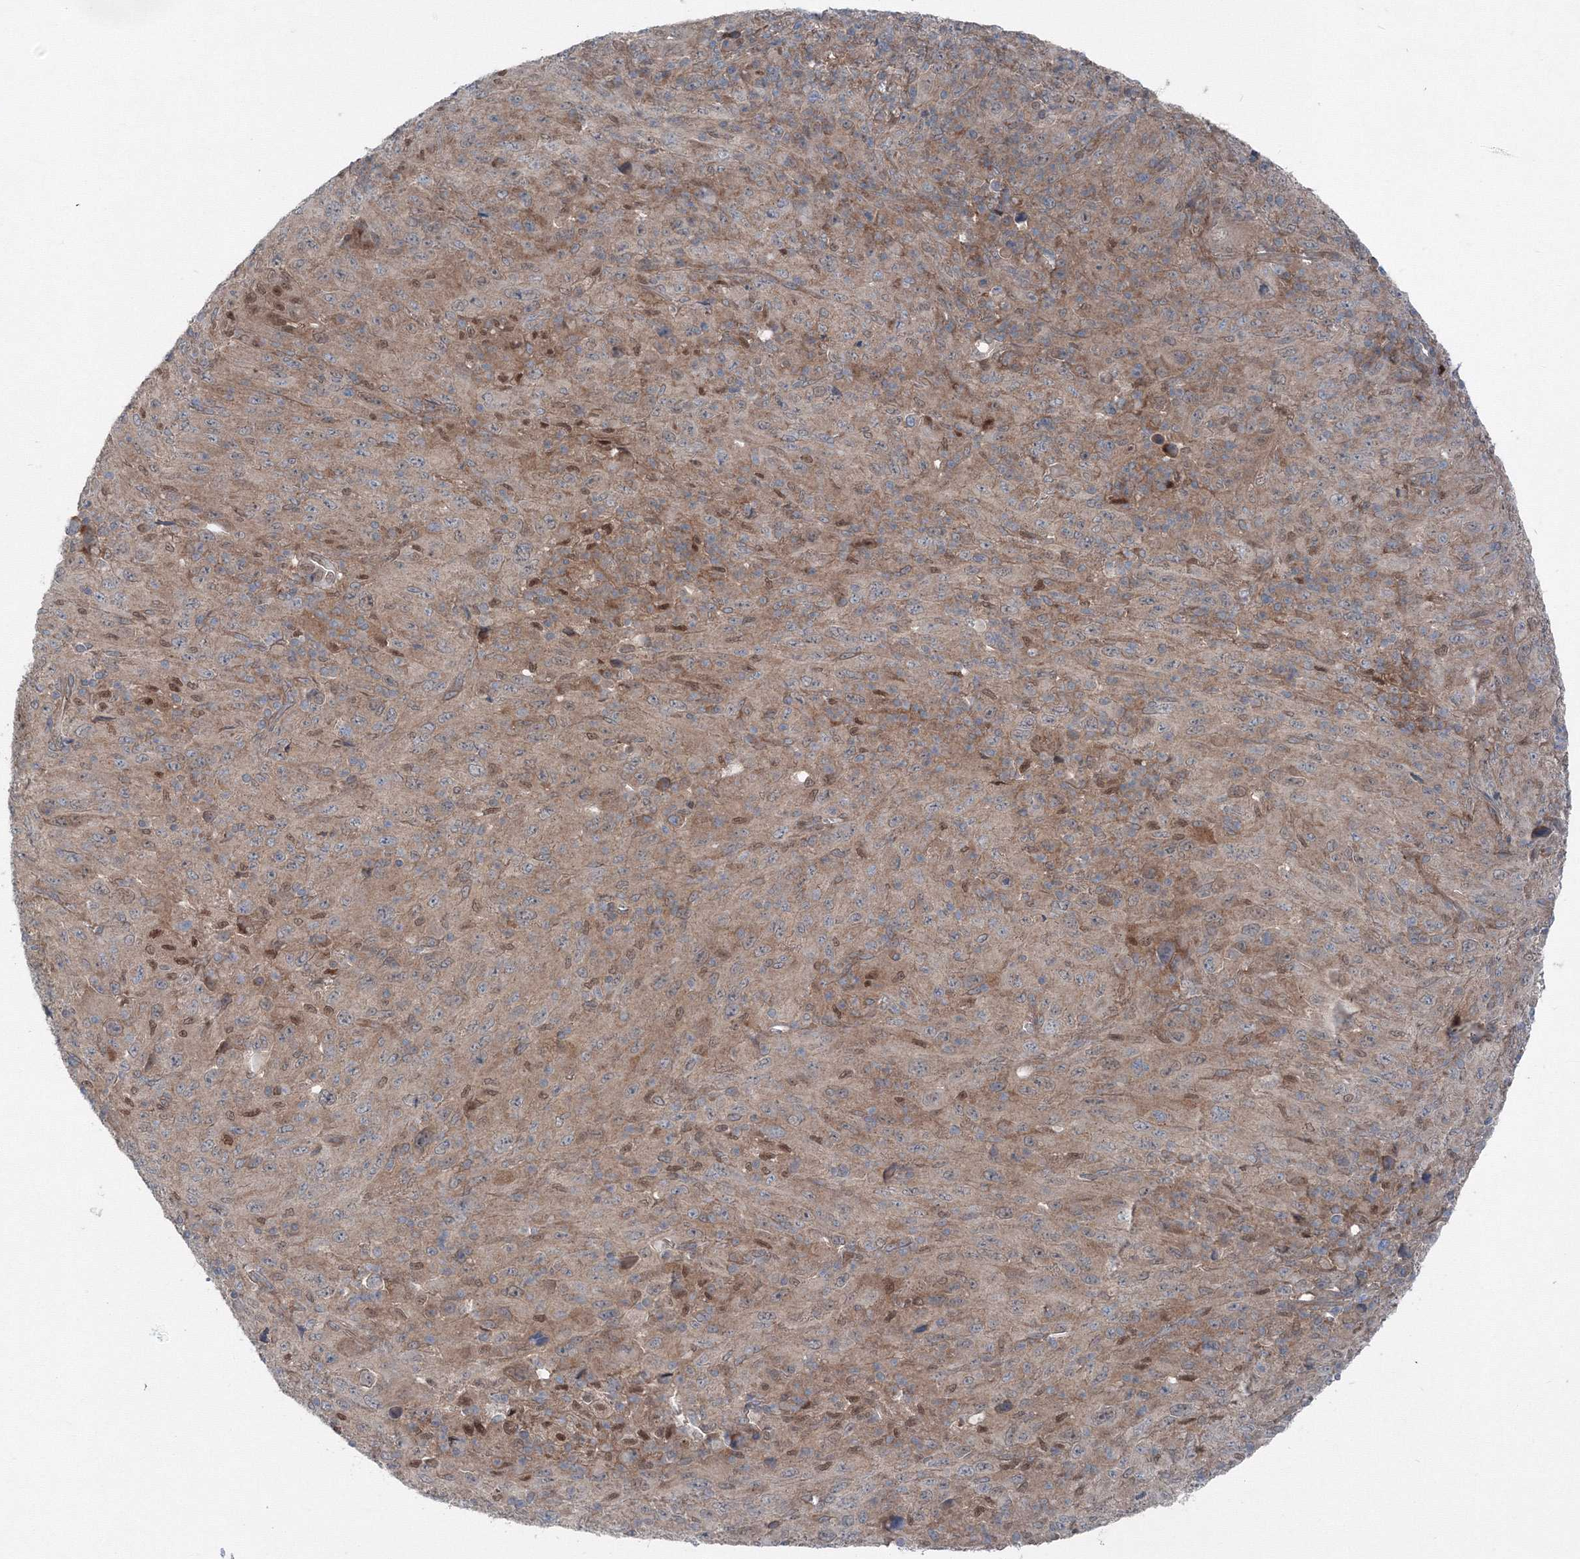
{"staining": {"intensity": "moderate", "quantity": ">75%", "location": "cytoplasmic/membranous"}, "tissue": "melanoma", "cell_type": "Tumor cells", "image_type": "cancer", "snomed": [{"axis": "morphology", "description": "Malignant melanoma, Metastatic site"}, {"axis": "topography", "description": "Skin"}], "caption": "Melanoma stained for a protein (brown) demonstrates moderate cytoplasmic/membranous positive staining in approximately >75% of tumor cells.", "gene": "TPRKB", "patient": {"sex": "female", "age": 56}}